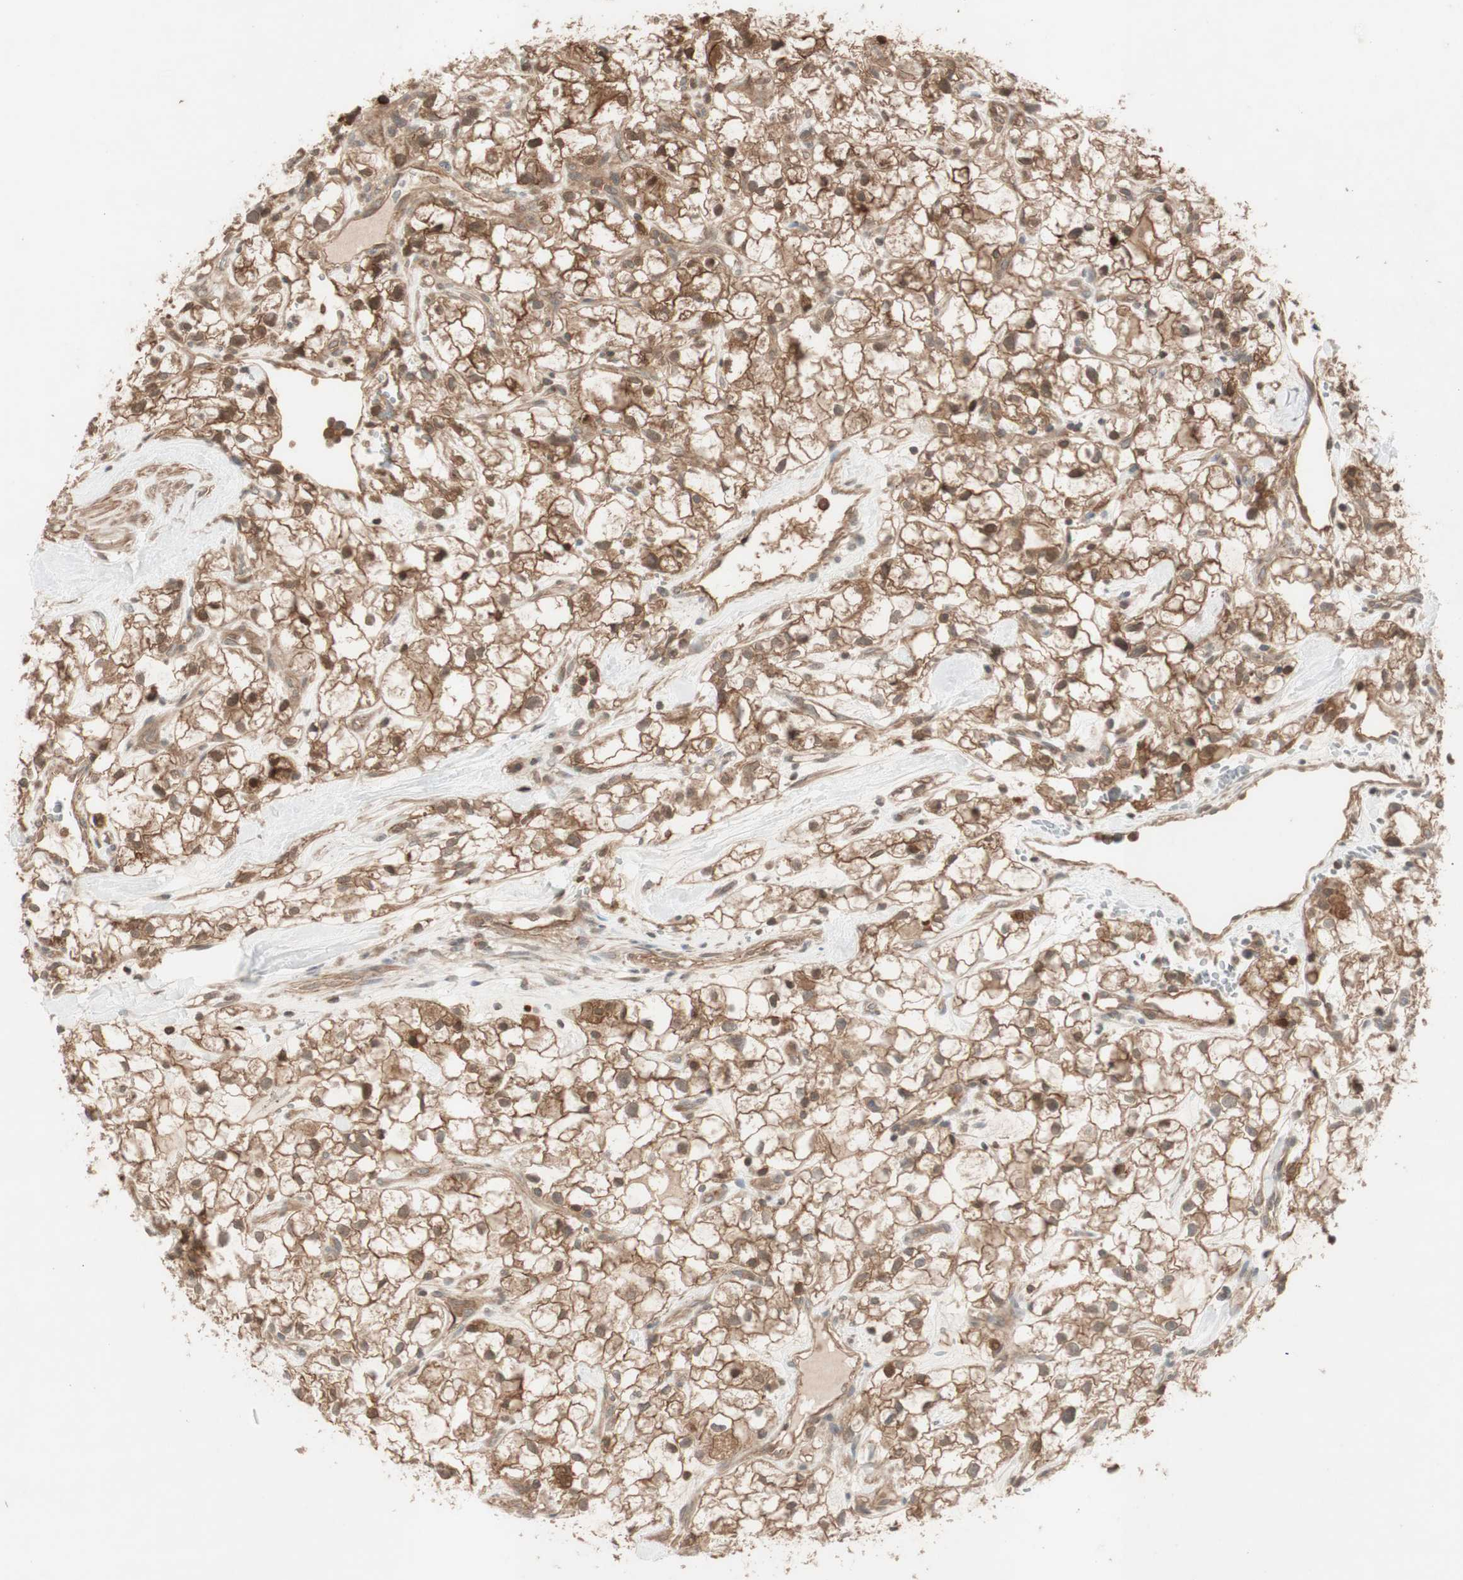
{"staining": {"intensity": "moderate", "quantity": ">75%", "location": "cytoplasmic/membranous"}, "tissue": "renal cancer", "cell_type": "Tumor cells", "image_type": "cancer", "snomed": [{"axis": "morphology", "description": "Adenocarcinoma, NOS"}, {"axis": "topography", "description": "Kidney"}], "caption": "Moderate cytoplasmic/membranous protein staining is appreciated in about >75% of tumor cells in adenocarcinoma (renal).", "gene": "EPHA8", "patient": {"sex": "female", "age": 60}}